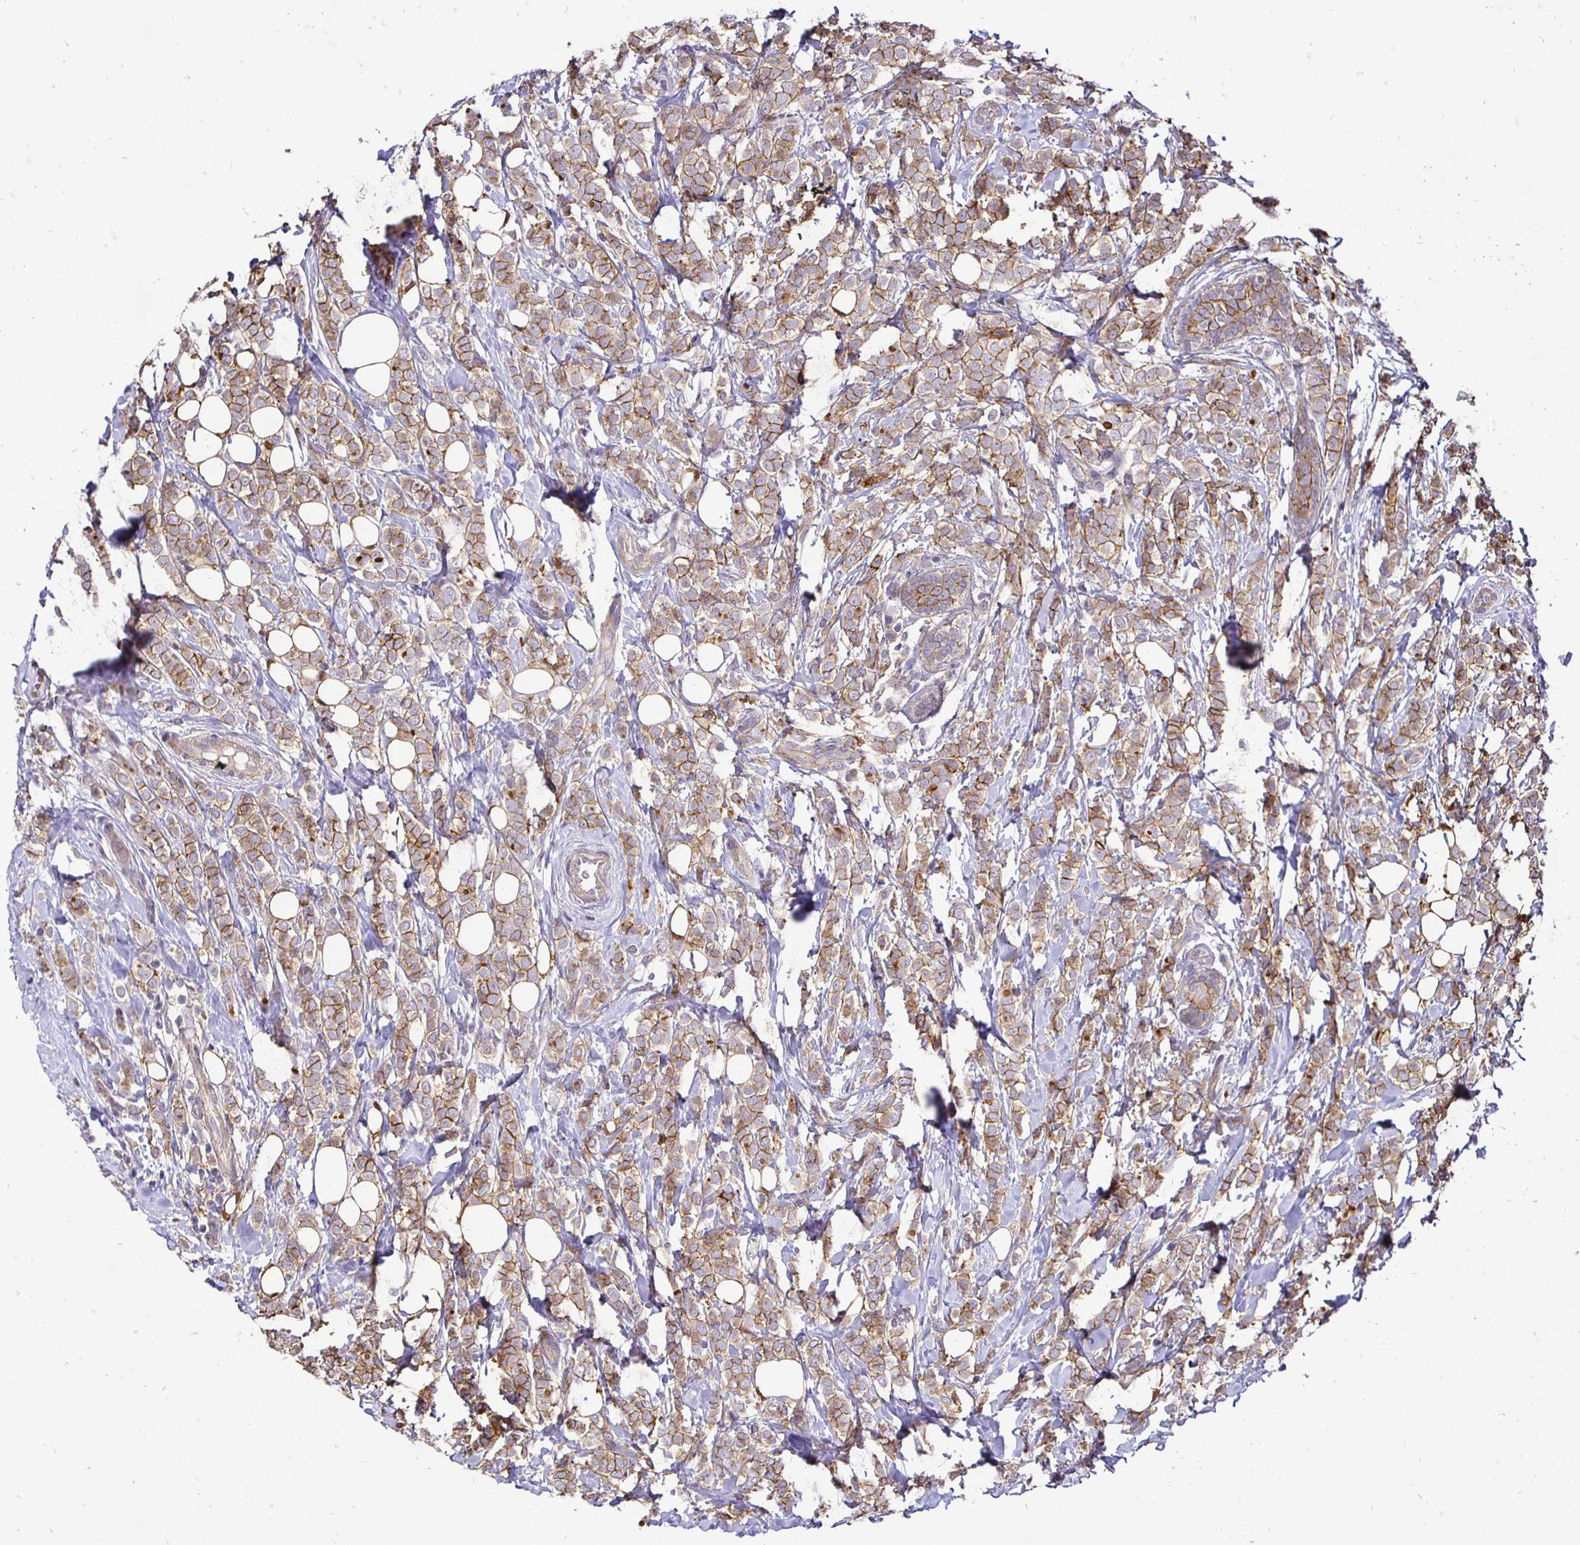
{"staining": {"intensity": "moderate", "quantity": ">75%", "location": "cytoplasmic/membranous"}, "tissue": "breast cancer", "cell_type": "Tumor cells", "image_type": "cancer", "snomed": [{"axis": "morphology", "description": "Lobular carcinoma"}, {"axis": "topography", "description": "Breast"}], "caption": "Immunohistochemistry (DAB (3,3'-diaminobenzidine)) staining of breast lobular carcinoma displays moderate cytoplasmic/membranous protein positivity in about >75% of tumor cells.", "gene": "SLC9A1", "patient": {"sex": "female", "age": 49}}